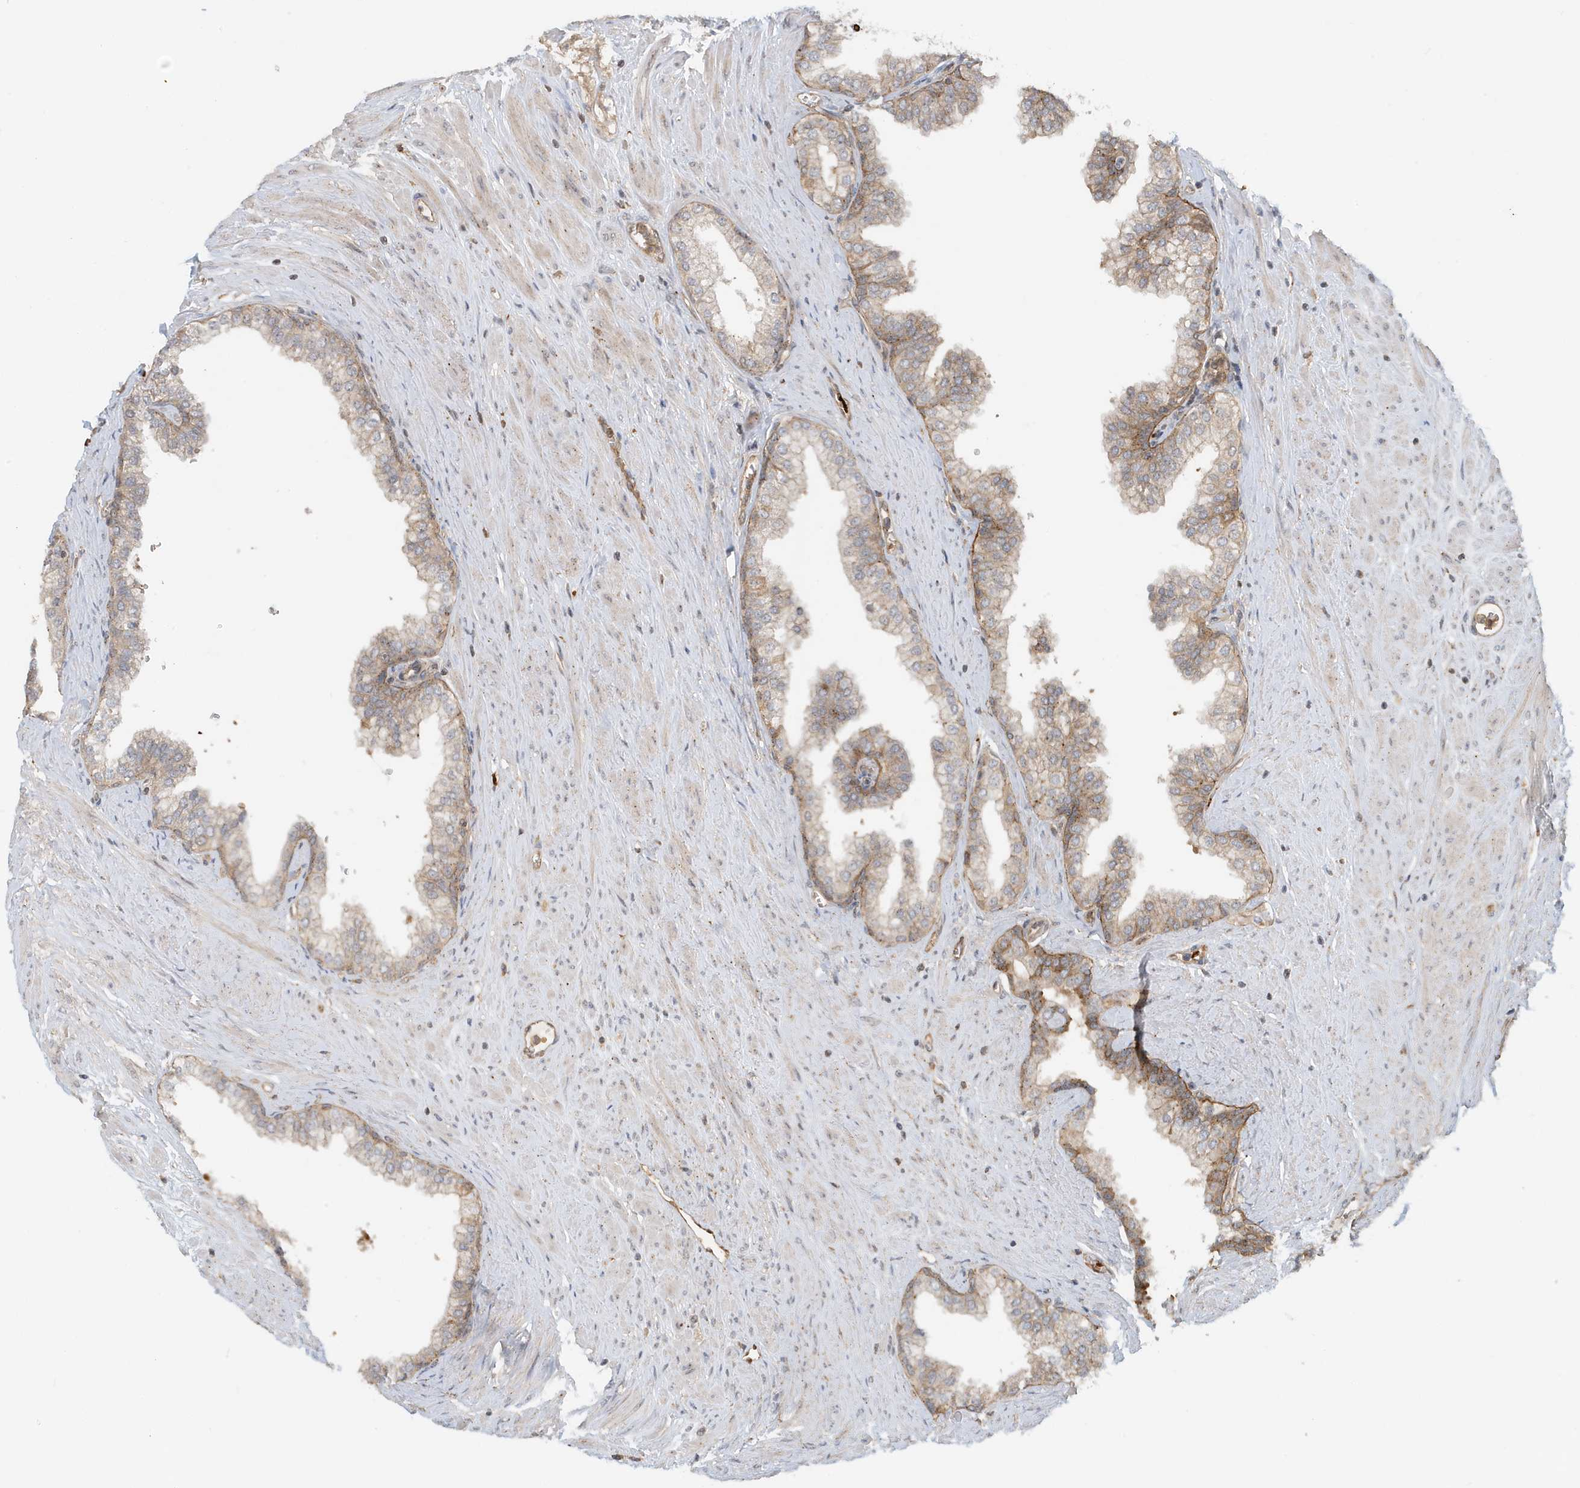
{"staining": {"intensity": "moderate", "quantity": "25%-75%", "location": "cytoplasmic/membranous"}, "tissue": "prostate", "cell_type": "Glandular cells", "image_type": "normal", "snomed": [{"axis": "morphology", "description": "Normal tissue, NOS"}, {"axis": "morphology", "description": "Urothelial carcinoma, Low grade"}, {"axis": "topography", "description": "Urinary bladder"}, {"axis": "topography", "description": "Prostate"}], "caption": "Immunohistochemistry histopathology image of normal prostate: prostate stained using IHC exhibits medium levels of moderate protein expression localized specifically in the cytoplasmic/membranous of glandular cells, appearing as a cytoplasmic/membranous brown color.", "gene": "FYCO1", "patient": {"sex": "male", "age": 60}}